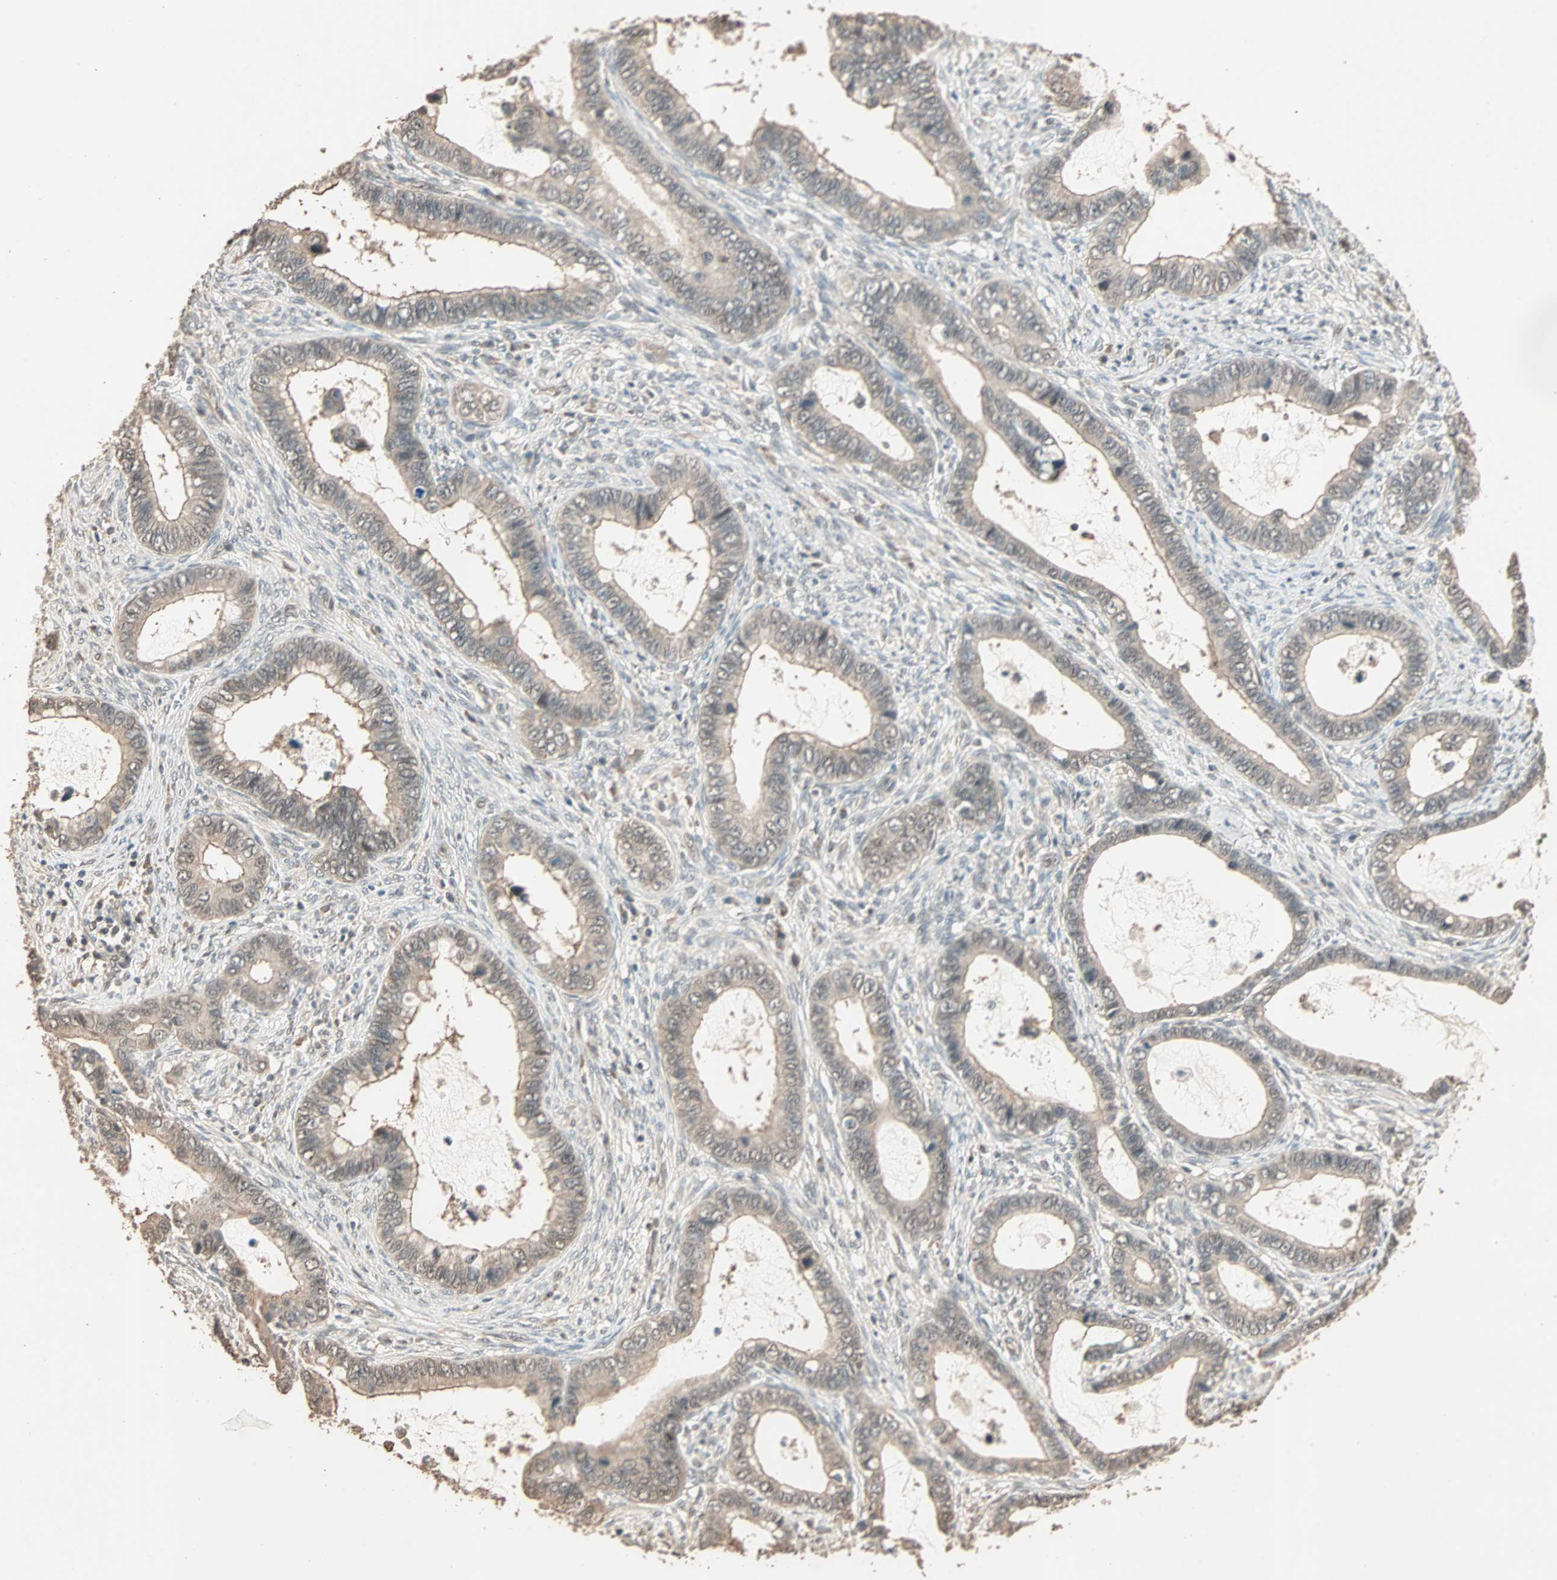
{"staining": {"intensity": "weak", "quantity": ">75%", "location": "cytoplasmic/membranous"}, "tissue": "cervical cancer", "cell_type": "Tumor cells", "image_type": "cancer", "snomed": [{"axis": "morphology", "description": "Adenocarcinoma, NOS"}, {"axis": "topography", "description": "Cervix"}], "caption": "Adenocarcinoma (cervical) stained with DAB IHC displays low levels of weak cytoplasmic/membranous expression in approximately >75% of tumor cells. Immunohistochemistry stains the protein in brown and the nuclei are stained blue.", "gene": "ZBTB33", "patient": {"sex": "female", "age": 44}}